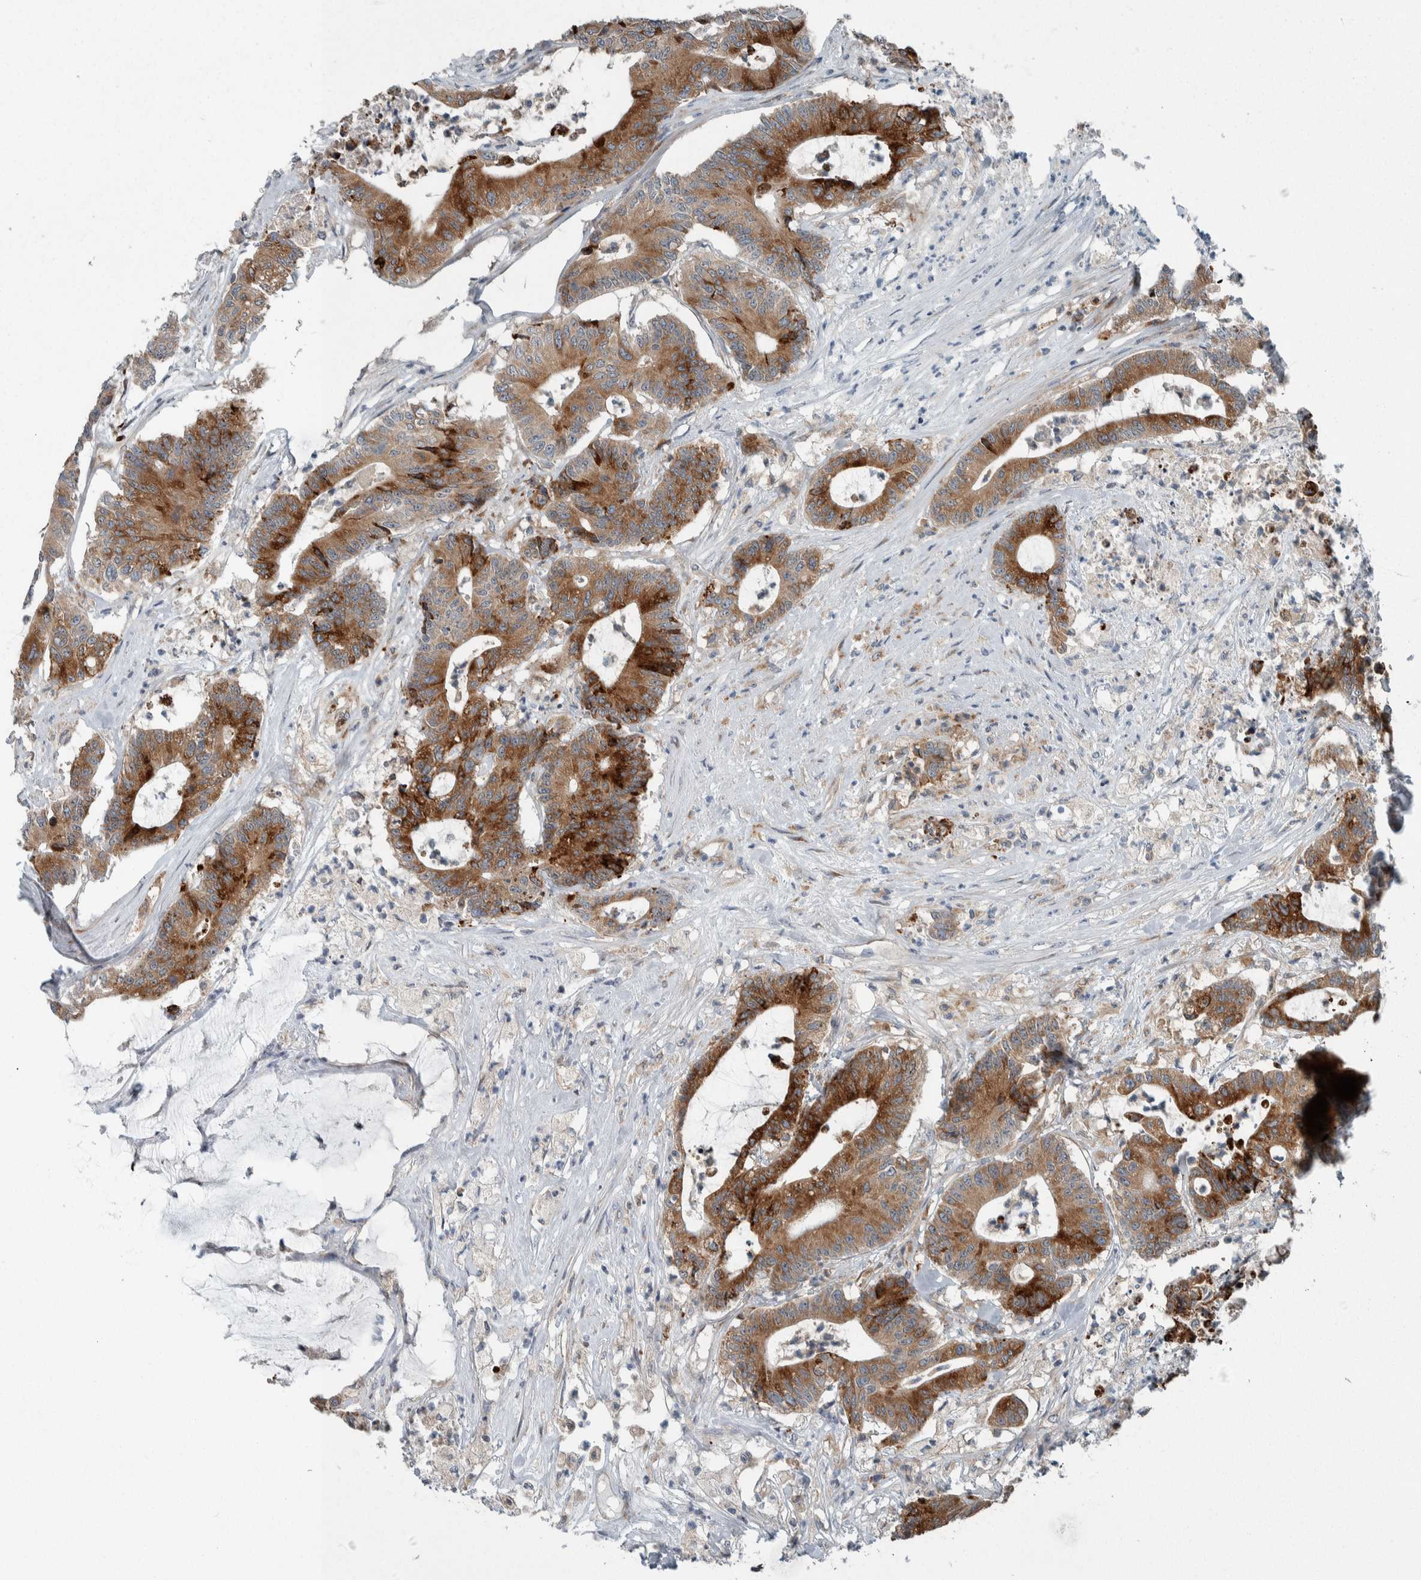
{"staining": {"intensity": "strong", "quantity": ">75%", "location": "cytoplasmic/membranous"}, "tissue": "colorectal cancer", "cell_type": "Tumor cells", "image_type": "cancer", "snomed": [{"axis": "morphology", "description": "Adenocarcinoma, NOS"}, {"axis": "topography", "description": "Colon"}], "caption": "Immunohistochemical staining of adenocarcinoma (colorectal) reveals high levels of strong cytoplasmic/membranous expression in about >75% of tumor cells.", "gene": "USP25", "patient": {"sex": "female", "age": 84}}